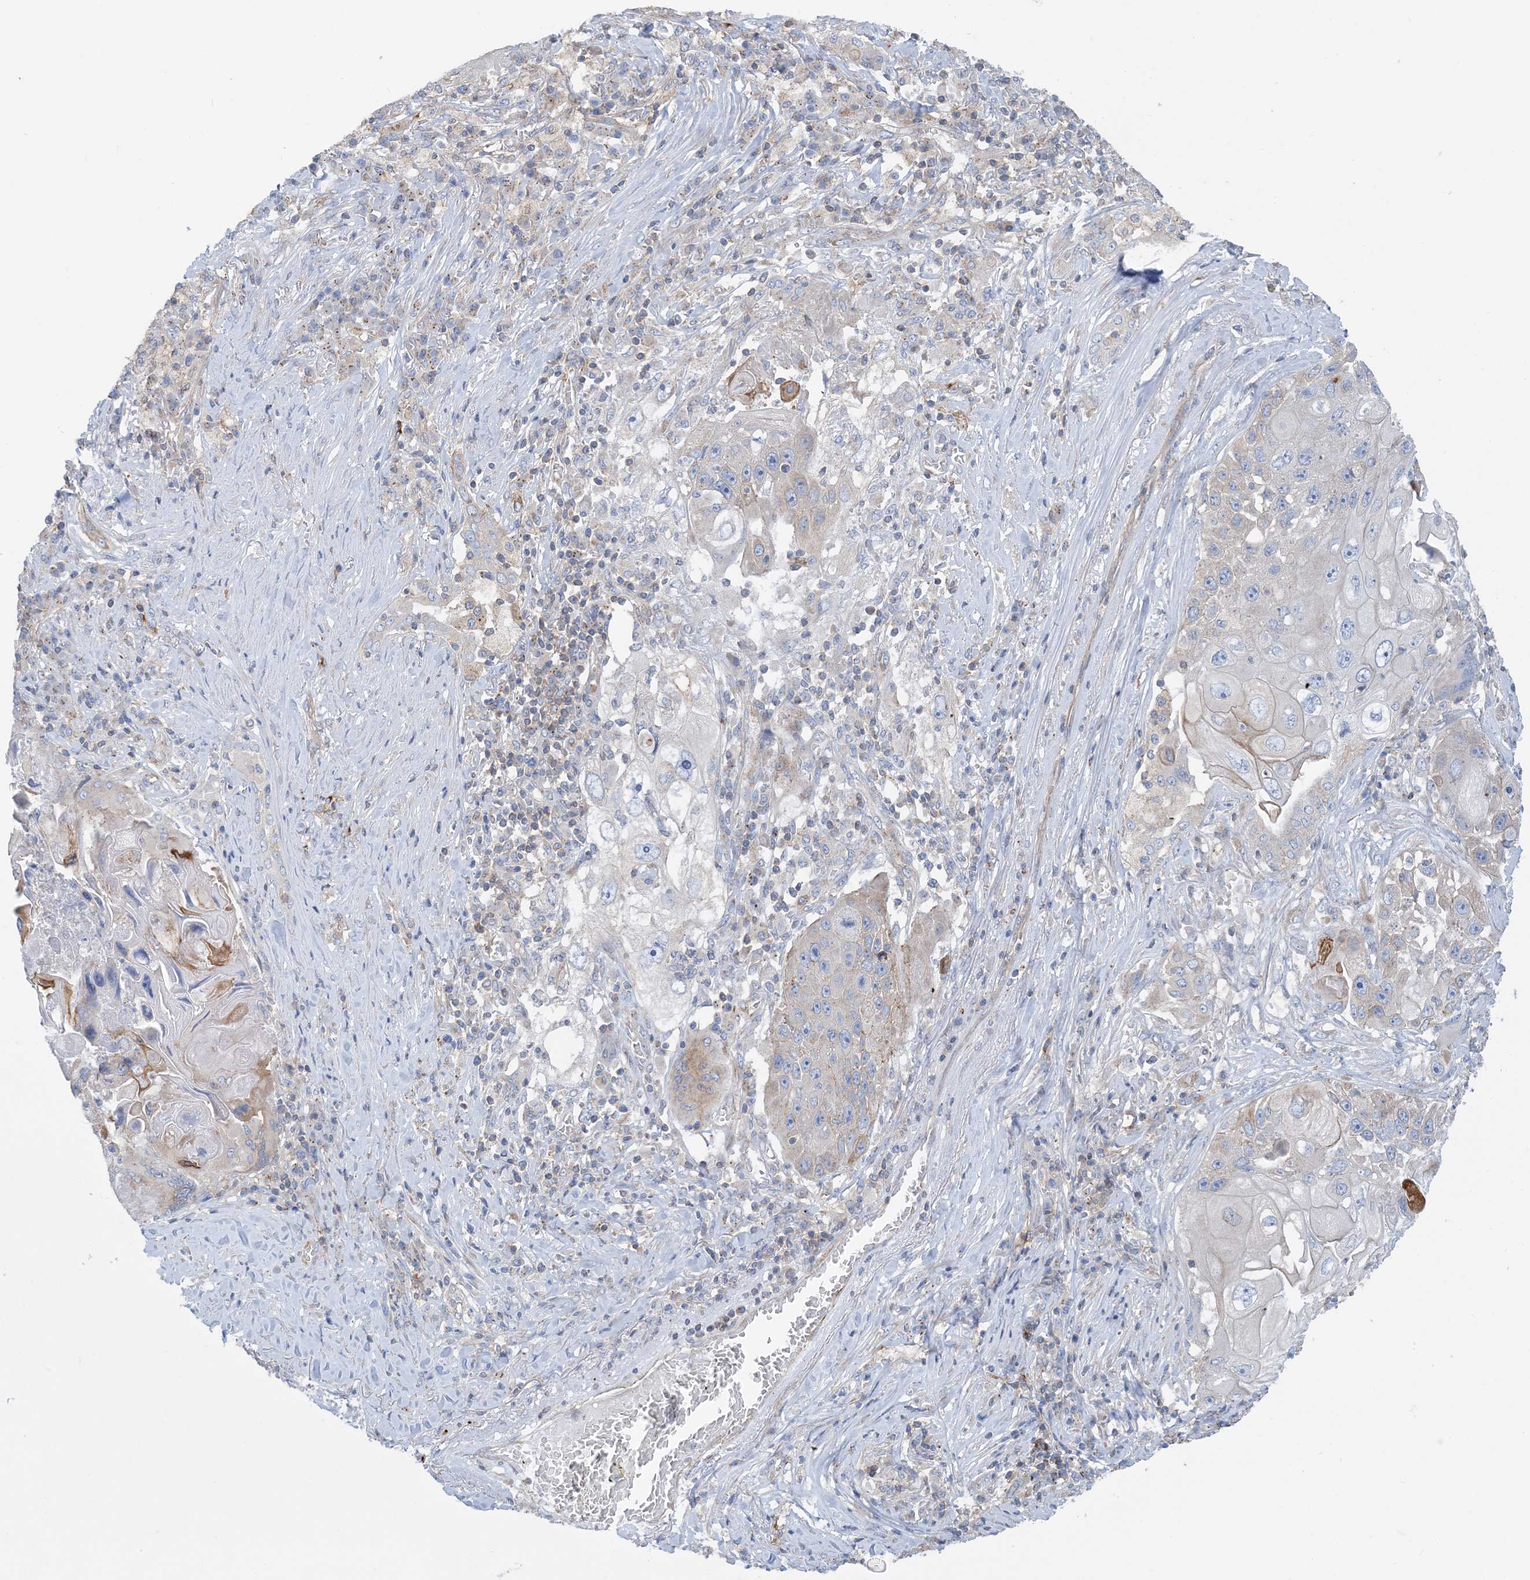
{"staining": {"intensity": "weak", "quantity": "<25%", "location": "cytoplasmic/membranous"}, "tissue": "lung cancer", "cell_type": "Tumor cells", "image_type": "cancer", "snomed": [{"axis": "morphology", "description": "Squamous cell carcinoma, NOS"}, {"axis": "topography", "description": "Lung"}], "caption": "Immunohistochemistry of human lung cancer (squamous cell carcinoma) exhibits no expression in tumor cells.", "gene": "CALHM5", "patient": {"sex": "male", "age": 61}}